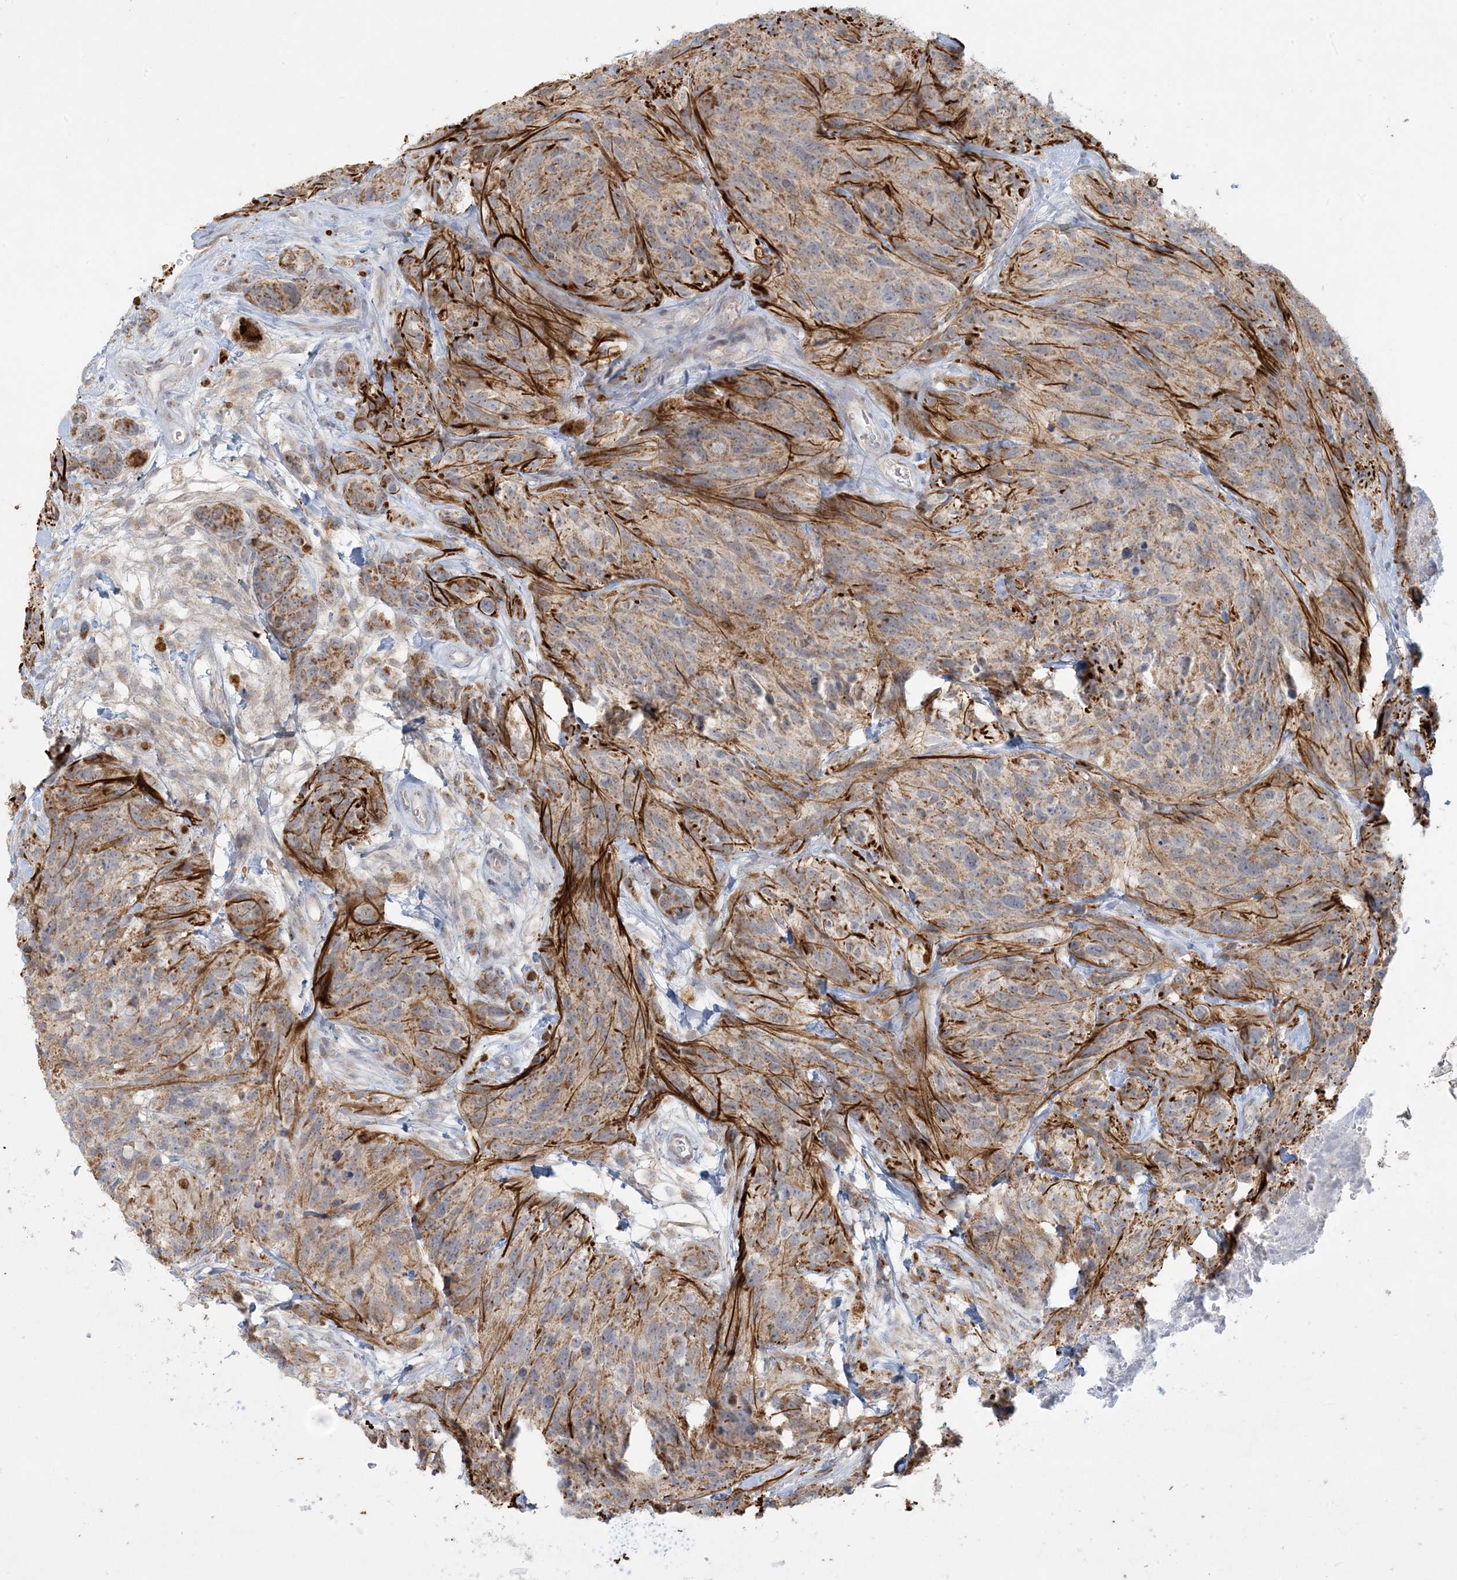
{"staining": {"intensity": "weak", "quantity": "25%-75%", "location": "cytoplasmic/membranous"}, "tissue": "glioma", "cell_type": "Tumor cells", "image_type": "cancer", "snomed": [{"axis": "morphology", "description": "Glioma, malignant, High grade"}, {"axis": "topography", "description": "Brain"}], "caption": "Glioma stained for a protein (brown) demonstrates weak cytoplasmic/membranous positive positivity in approximately 25%-75% of tumor cells.", "gene": "MCAT", "patient": {"sex": "male", "age": 69}}